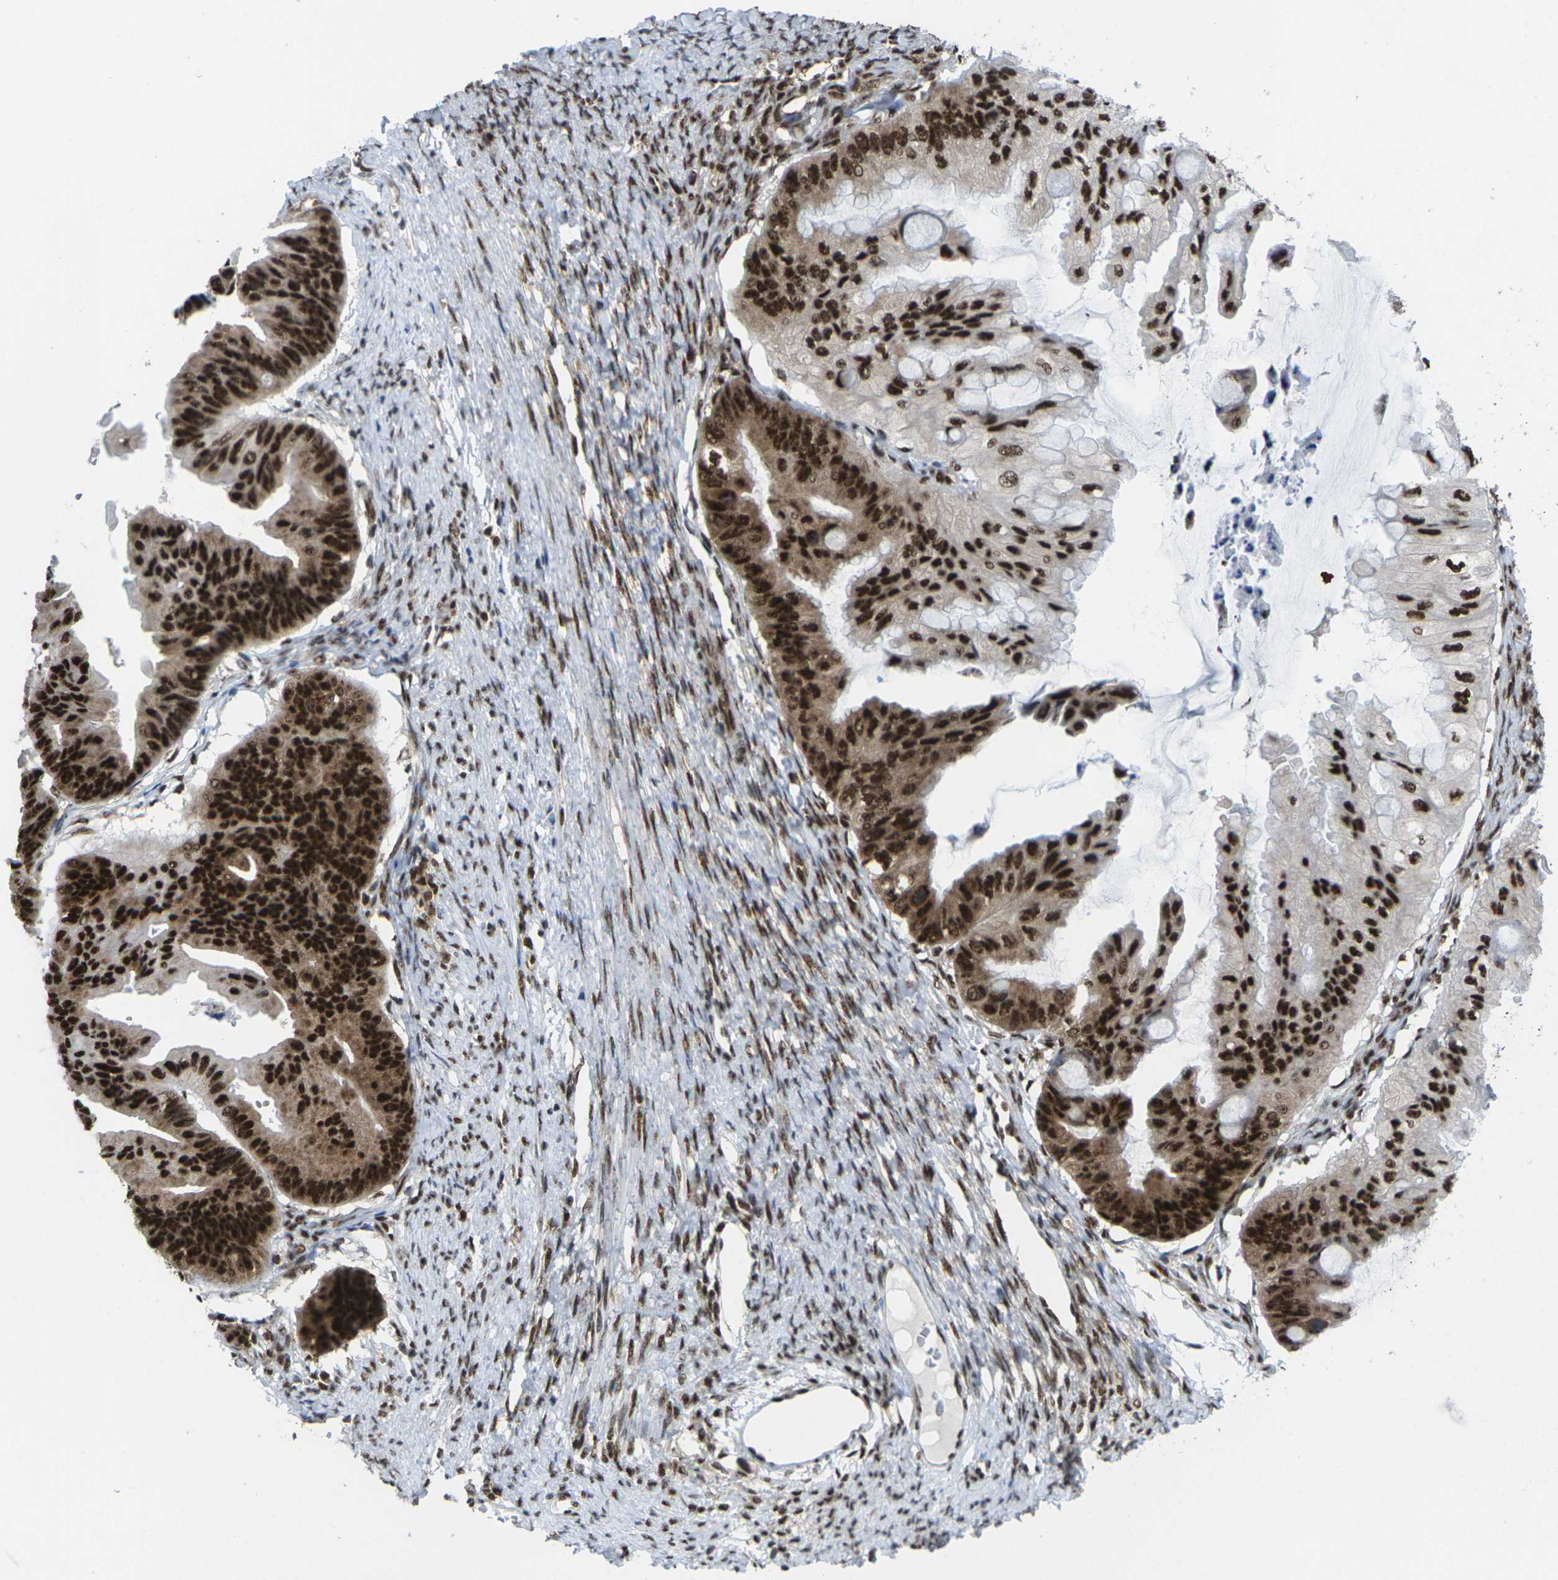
{"staining": {"intensity": "strong", "quantity": ">75%", "location": "cytoplasmic/membranous,nuclear"}, "tissue": "ovarian cancer", "cell_type": "Tumor cells", "image_type": "cancer", "snomed": [{"axis": "morphology", "description": "Cystadenocarcinoma, mucinous, NOS"}, {"axis": "topography", "description": "Ovary"}], "caption": "Immunohistochemical staining of human ovarian cancer (mucinous cystadenocarcinoma) reveals high levels of strong cytoplasmic/membranous and nuclear protein expression in about >75% of tumor cells.", "gene": "MAGOH", "patient": {"sex": "female", "age": 61}}